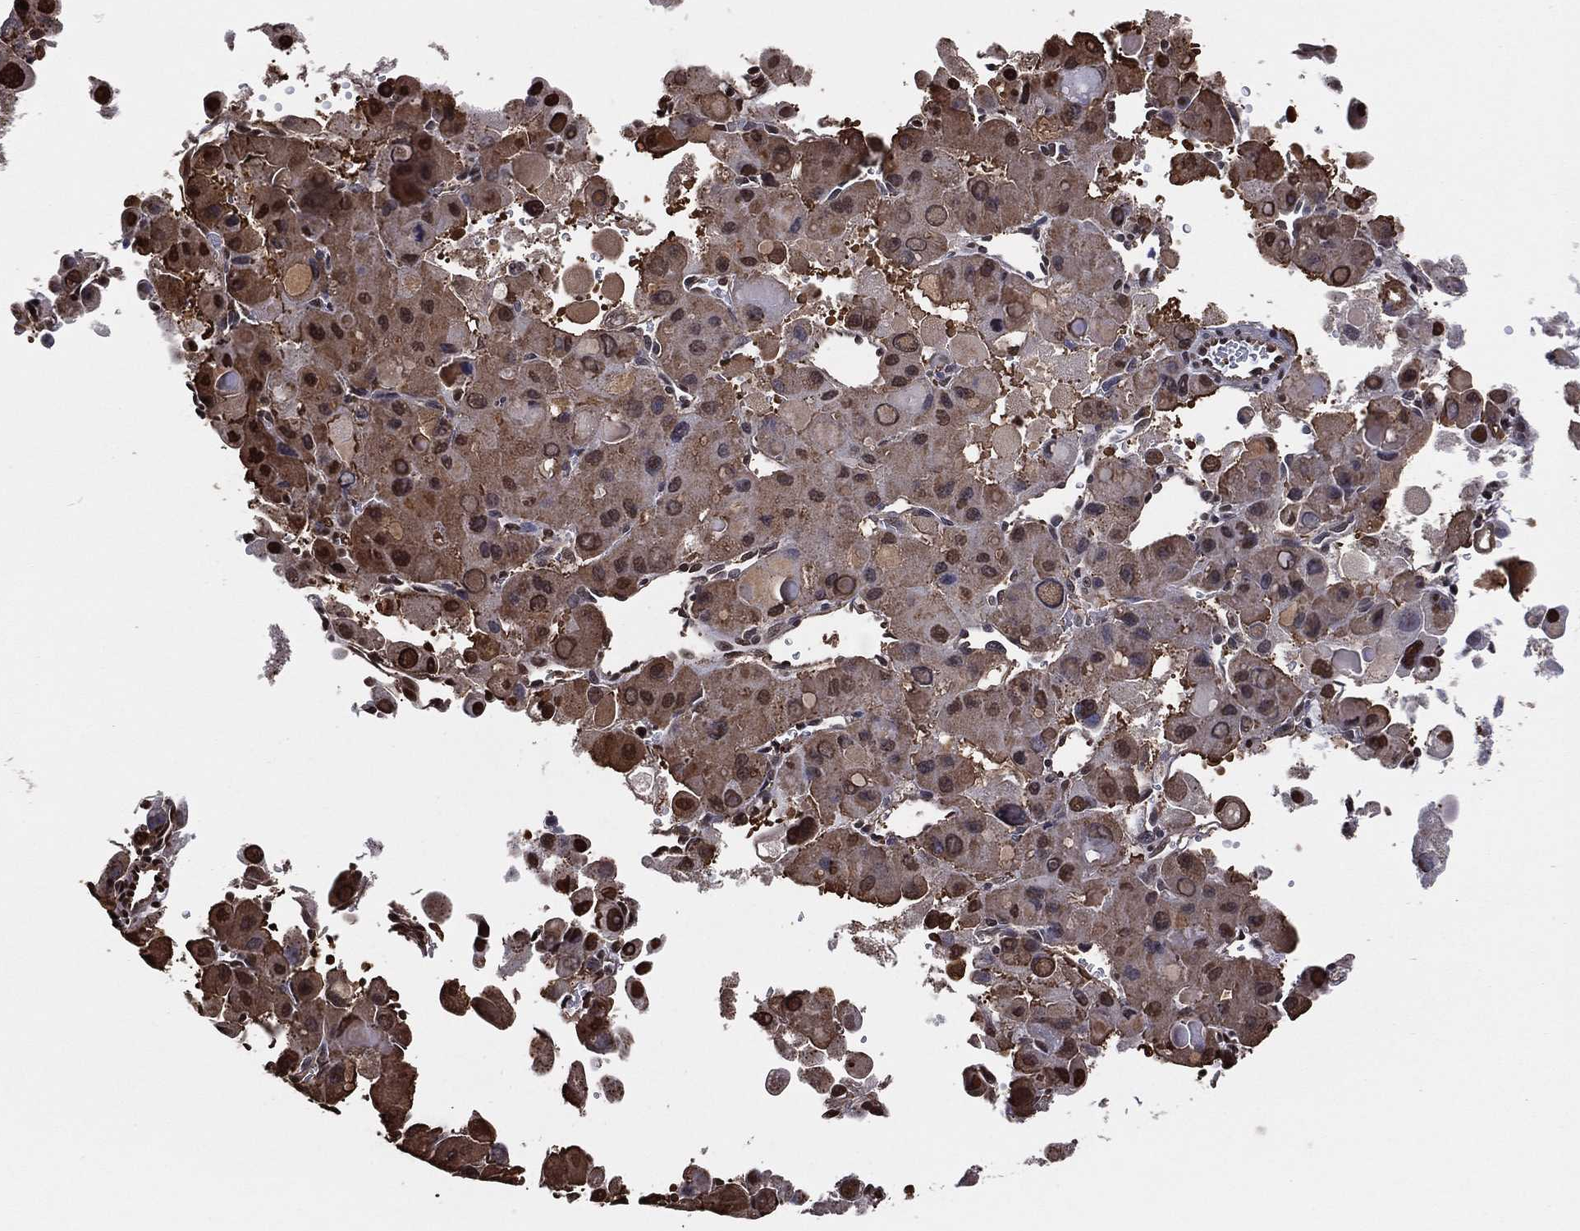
{"staining": {"intensity": "moderate", "quantity": "25%-75%", "location": "cytoplasmic/membranous"}, "tissue": "liver cancer", "cell_type": "Tumor cells", "image_type": "cancer", "snomed": [{"axis": "morphology", "description": "Carcinoma, Hepatocellular, NOS"}, {"axis": "topography", "description": "Liver"}], "caption": "This is an image of immunohistochemistry staining of liver cancer (hepatocellular carcinoma), which shows moderate staining in the cytoplasmic/membranous of tumor cells.", "gene": "GAPDH", "patient": {"sex": "male", "age": 27}}